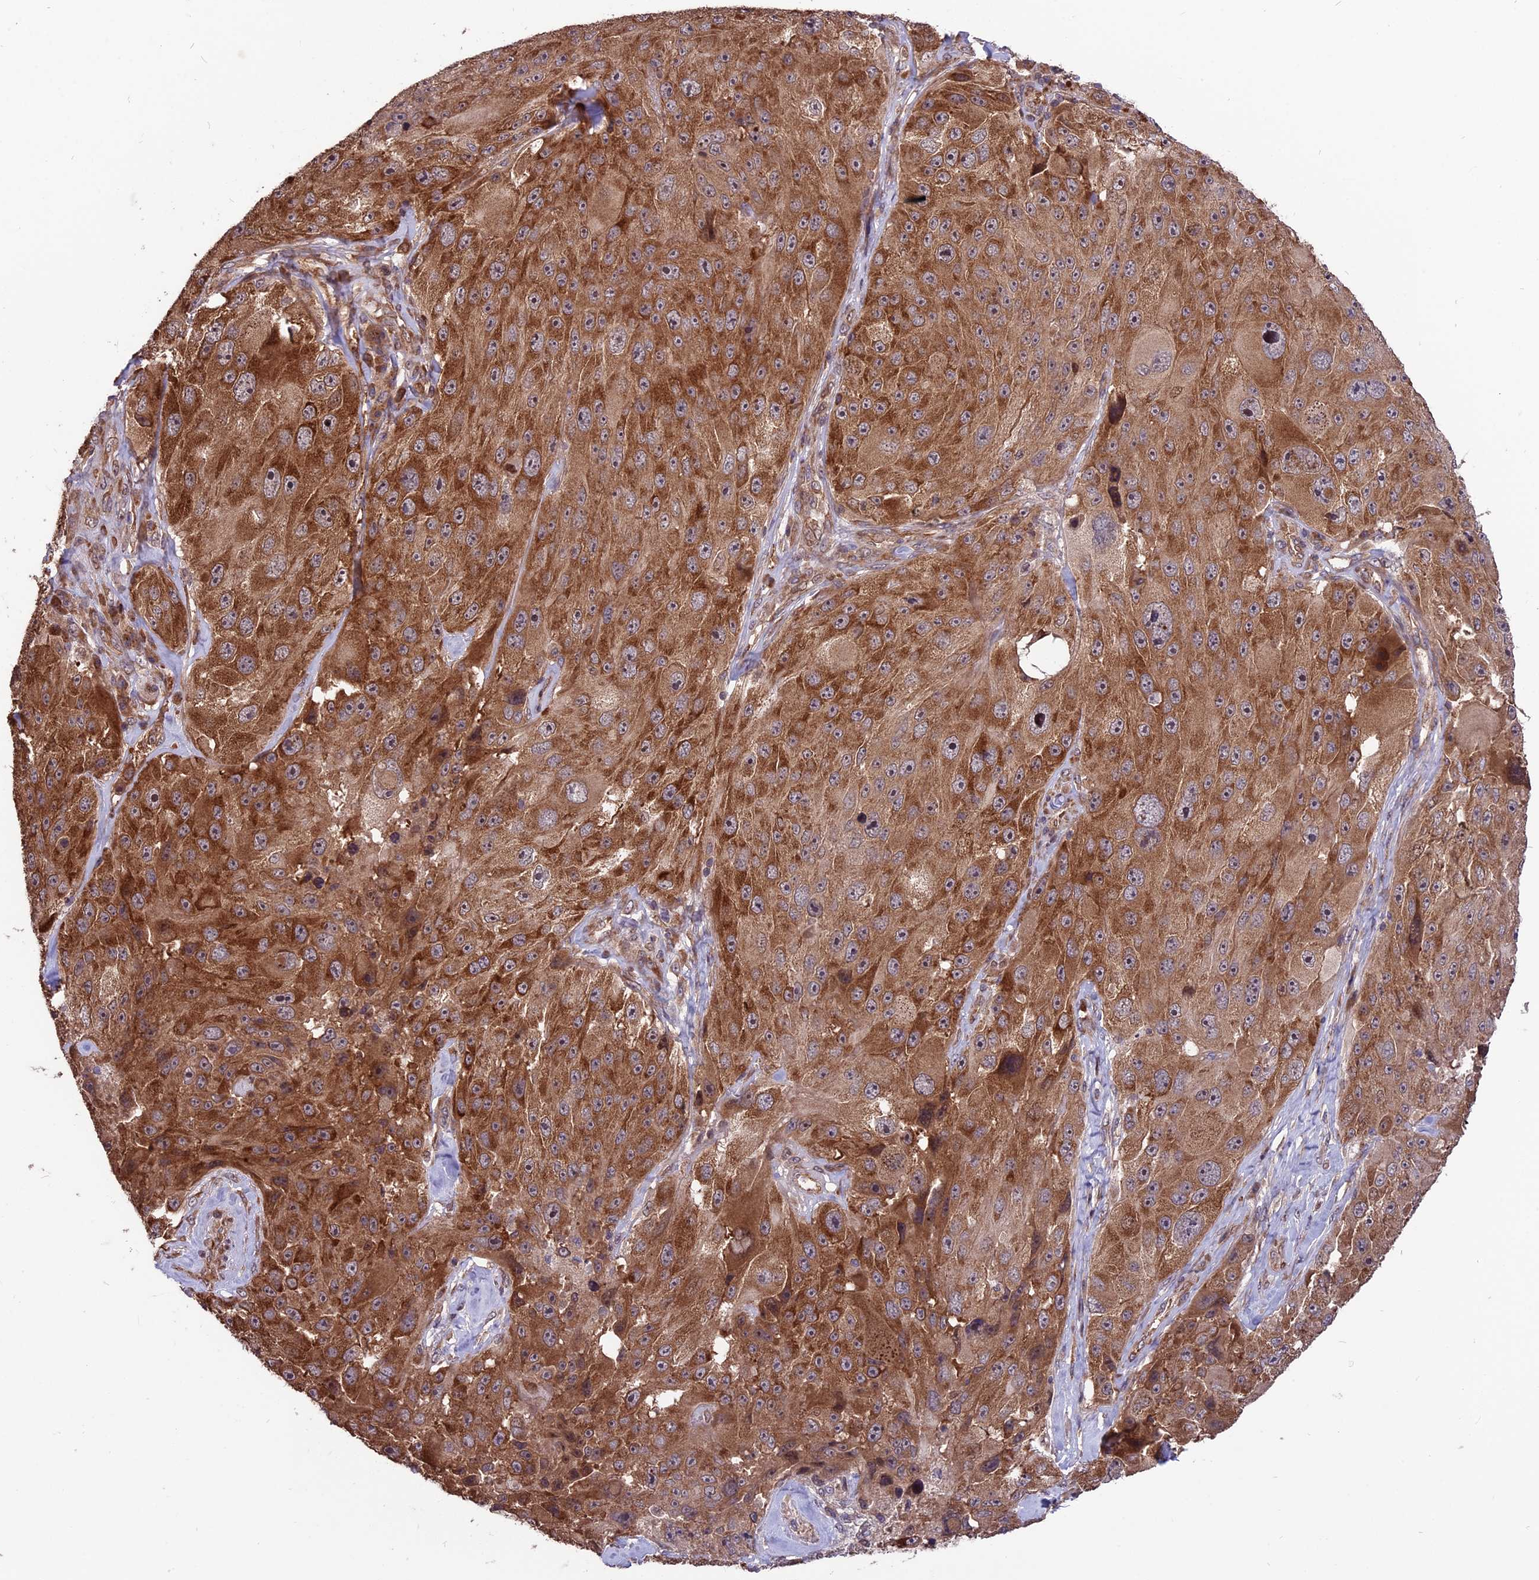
{"staining": {"intensity": "strong", "quantity": ">75%", "location": "cytoplasmic/membranous"}, "tissue": "melanoma", "cell_type": "Tumor cells", "image_type": "cancer", "snomed": [{"axis": "morphology", "description": "Malignant melanoma, Metastatic site"}, {"axis": "topography", "description": "Lymph node"}], "caption": "Human melanoma stained with a brown dye displays strong cytoplasmic/membranous positive staining in approximately >75% of tumor cells.", "gene": "ZNF598", "patient": {"sex": "male", "age": 62}}